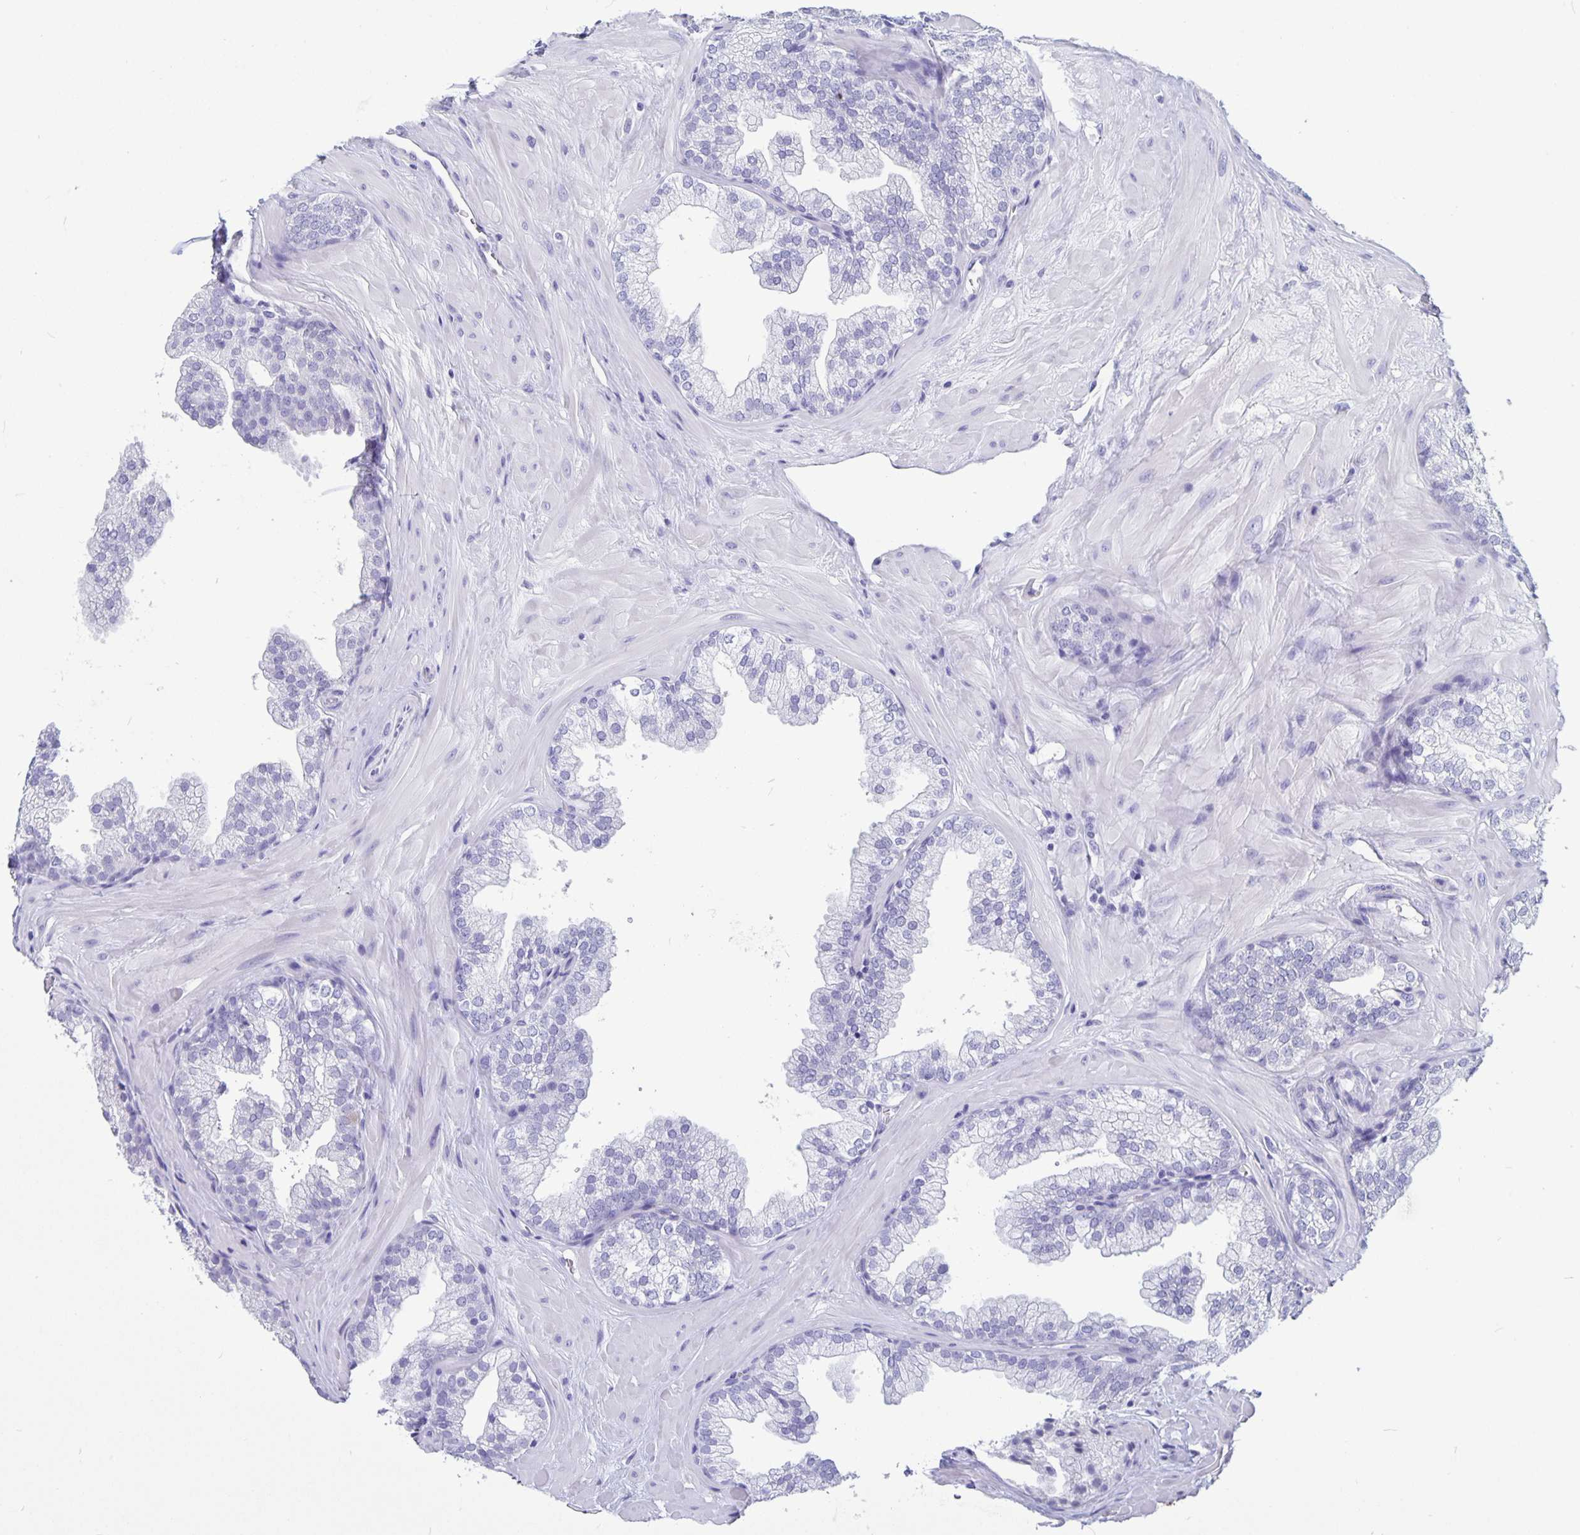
{"staining": {"intensity": "negative", "quantity": "none", "location": "none"}, "tissue": "prostate", "cell_type": "Glandular cells", "image_type": "normal", "snomed": [{"axis": "morphology", "description": "Normal tissue, NOS"}, {"axis": "topography", "description": "Prostate"}], "caption": "Prostate stained for a protein using immunohistochemistry (IHC) shows no expression glandular cells.", "gene": "BPIFA3", "patient": {"sex": "male", "age": 37}}